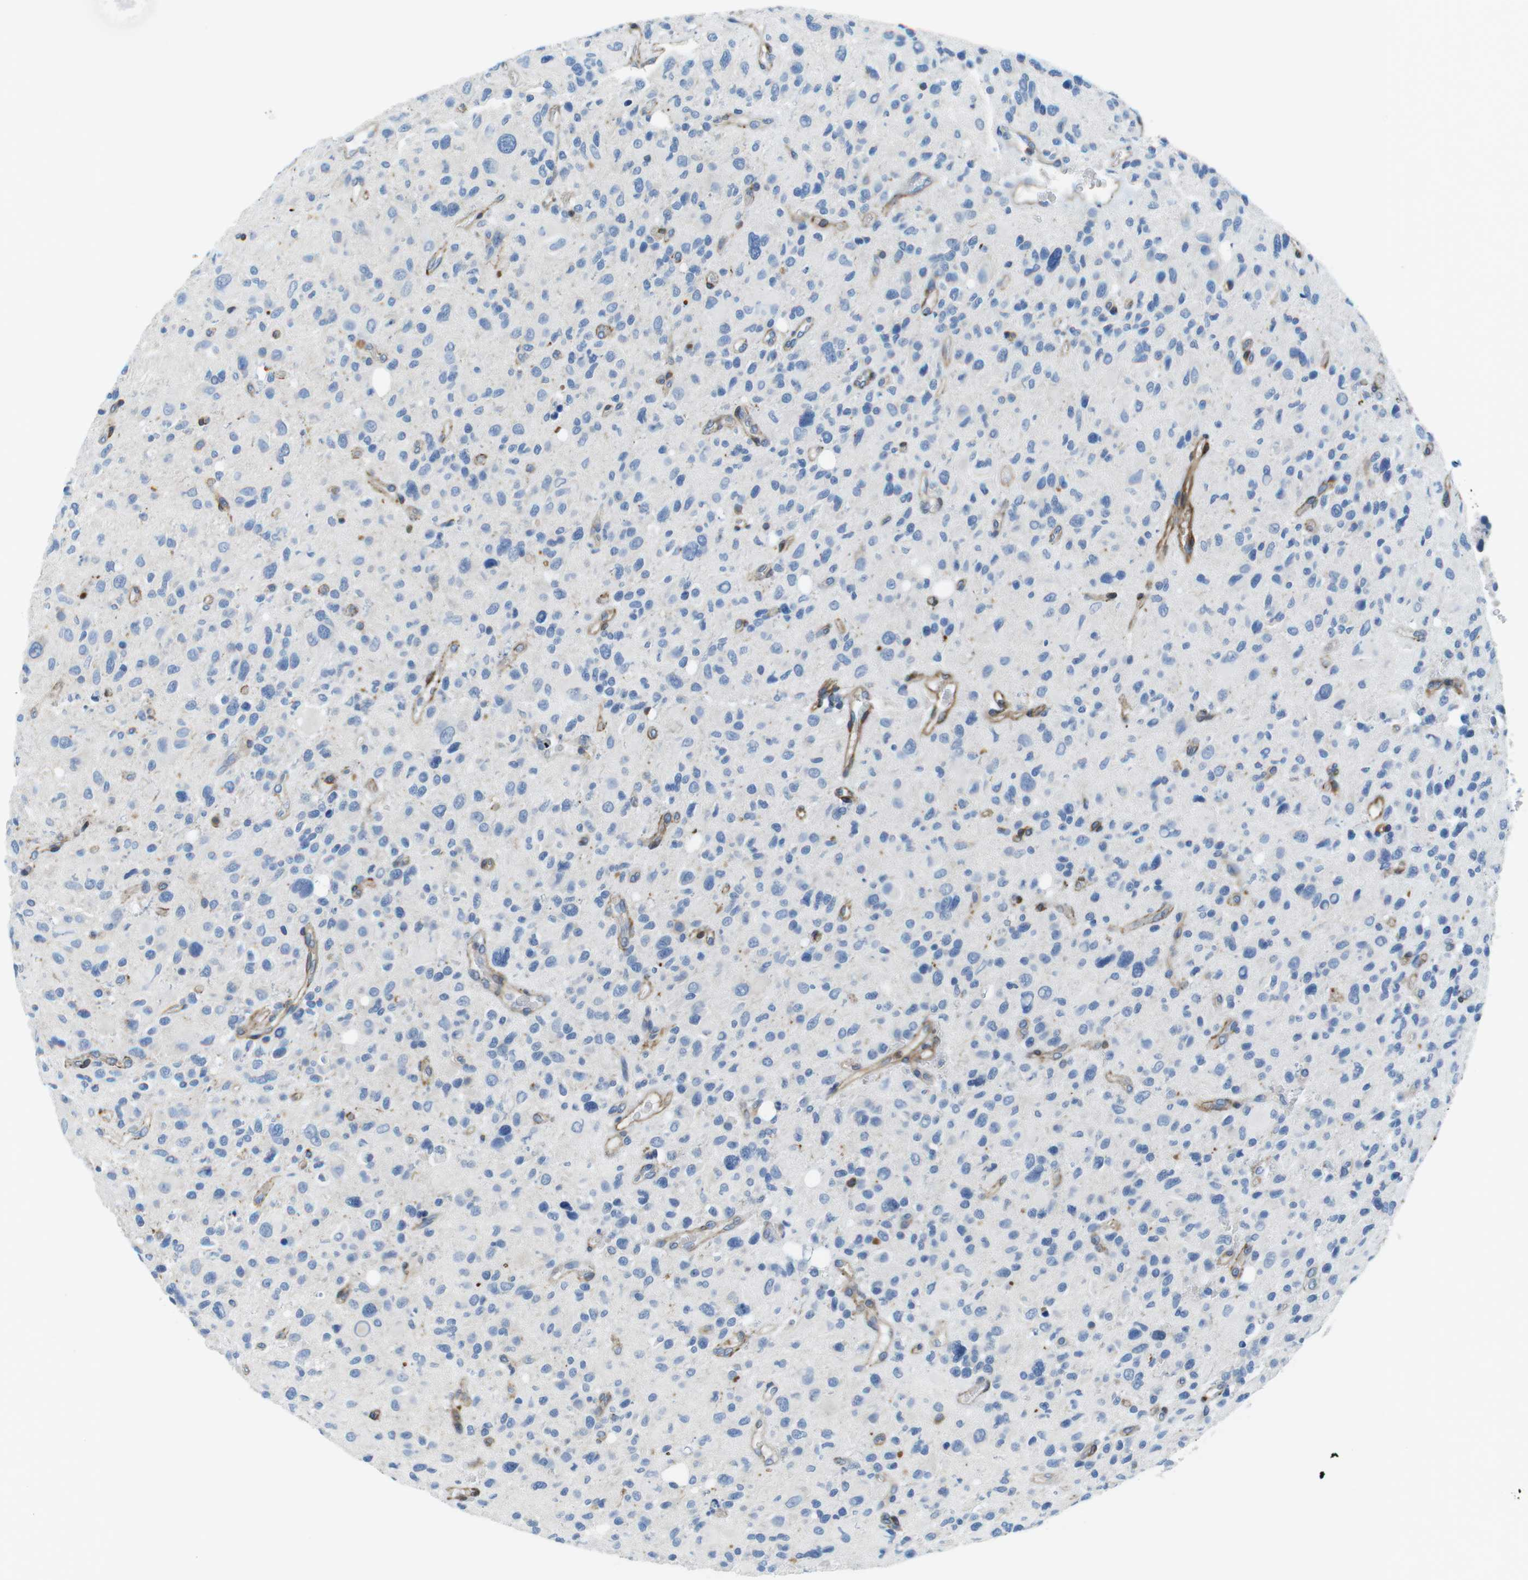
{"staining": {"intensity": "negative", "quantity": "none", "location": "none"}, "tissue": "glioma", "cell_type": "Tumor cells", "image_type": "cancer", "snomed": [{"axis": "morphology", "description": "Glioma, malignant, High grade"}, {"axis": "topography", "description": "Brain"}], "caption": "The image shows no staining of tumor cells in malignant glioma (high-grade).", "gene": "EMP2", "patient": {"sex": "male", "age": 48}}